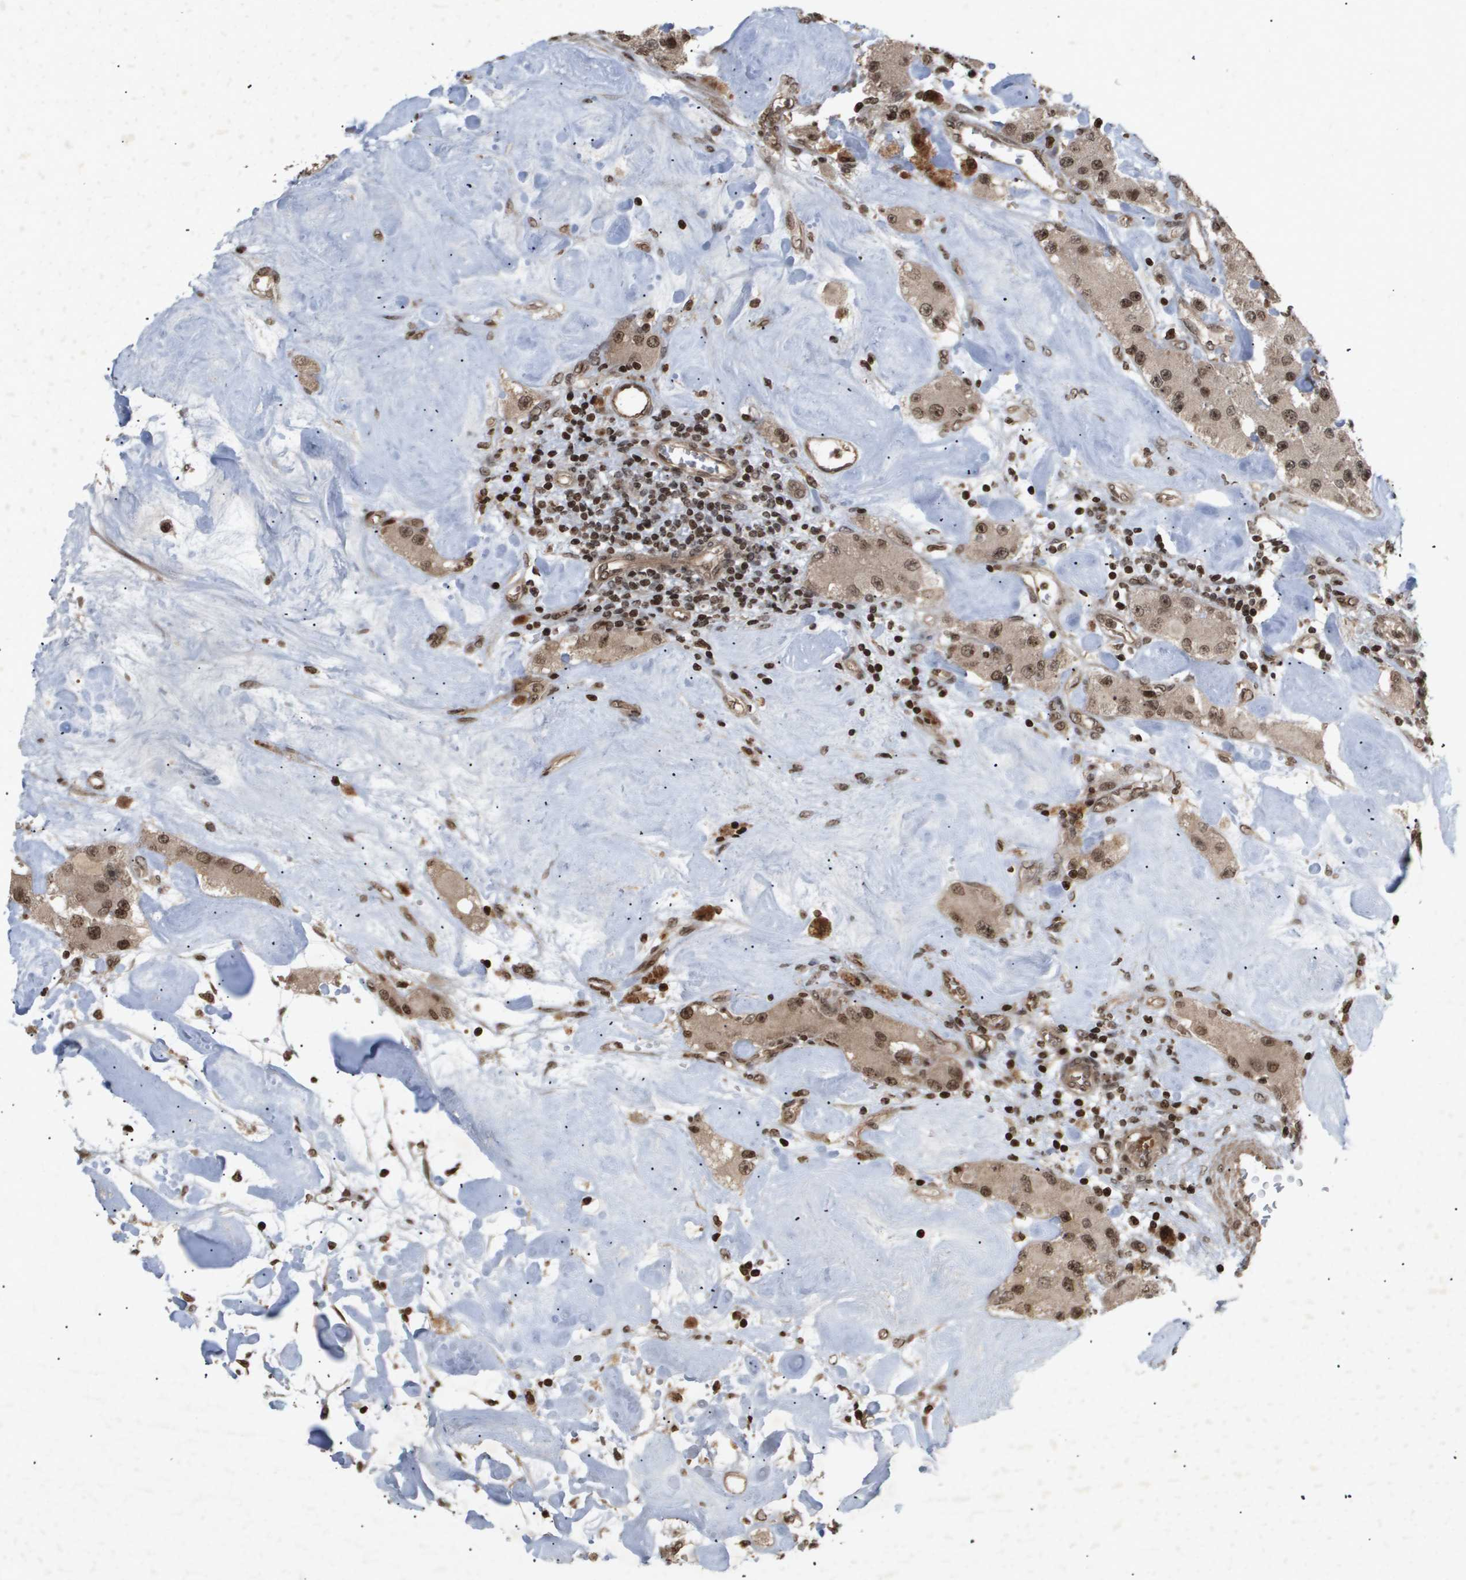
{"staining": {"intensity": "moderate", "quantity": ">75%", "location": "cytoplasmic/membranous,nuclear"}, "tissue": "carcinoid", "cell_type": "Tumor cells", "image_type": "cancer", "snomed": [{"axis": "morphology", "description": "Carcinoid, malignant, NOS"}, {"axis": "topography", "description": "Pancreas"}], "caption": "Moderate cytoplasmic/membranous and nuclear positivity for a protein is present in approximately >75% of tumor cells of malignant carcinoid using immunohistochemistry.", "gene": "HSPA6", "patient": {"sex": "male", "age": 41}}